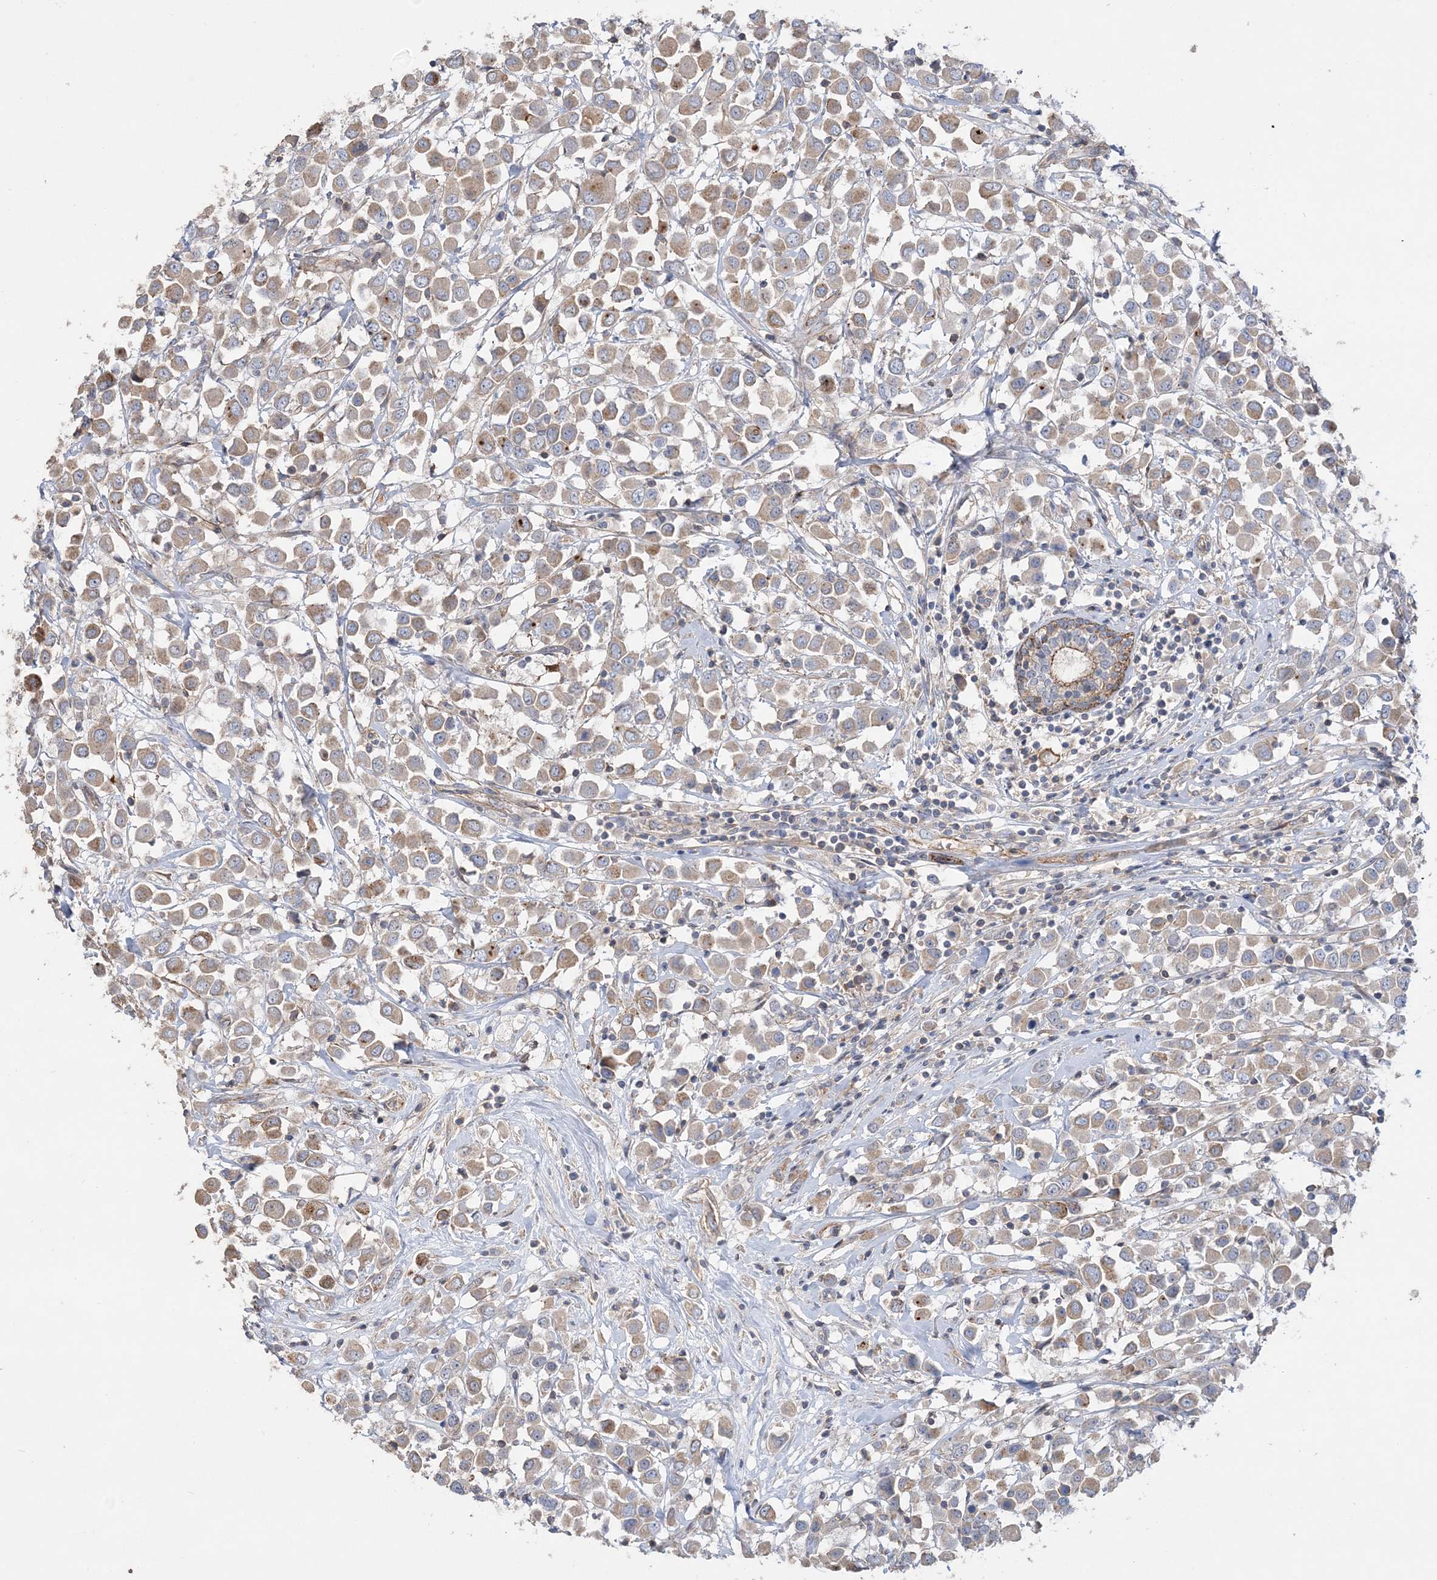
{"staining": {"intensity": "weak", "quantity": ">75%", "location": "cytoplasmic/membranous"}, "tissue": "breast cancer", "cell_type": "Tumor cells", "image_type": "cancer", "snomed": [{"axis": "morphology", "description": "Duct carcinoma"}, {"axis": "topography", "description": "Breast"}], "caption": "High-magnification brightfield microscopy of breast cancer stained with DAB (3,3'-diaminobenzidine) (brown) and counterstained with hematoxylin (blue). tumor cells exhibit weak cytoplasmic/membranous positivity is identified in about>75% of cells. (brown staining indicates protein expression, while blue staining denotes nuclei).", "gene": "PIGC", "patient": {"sex": "female", "age": 61}}